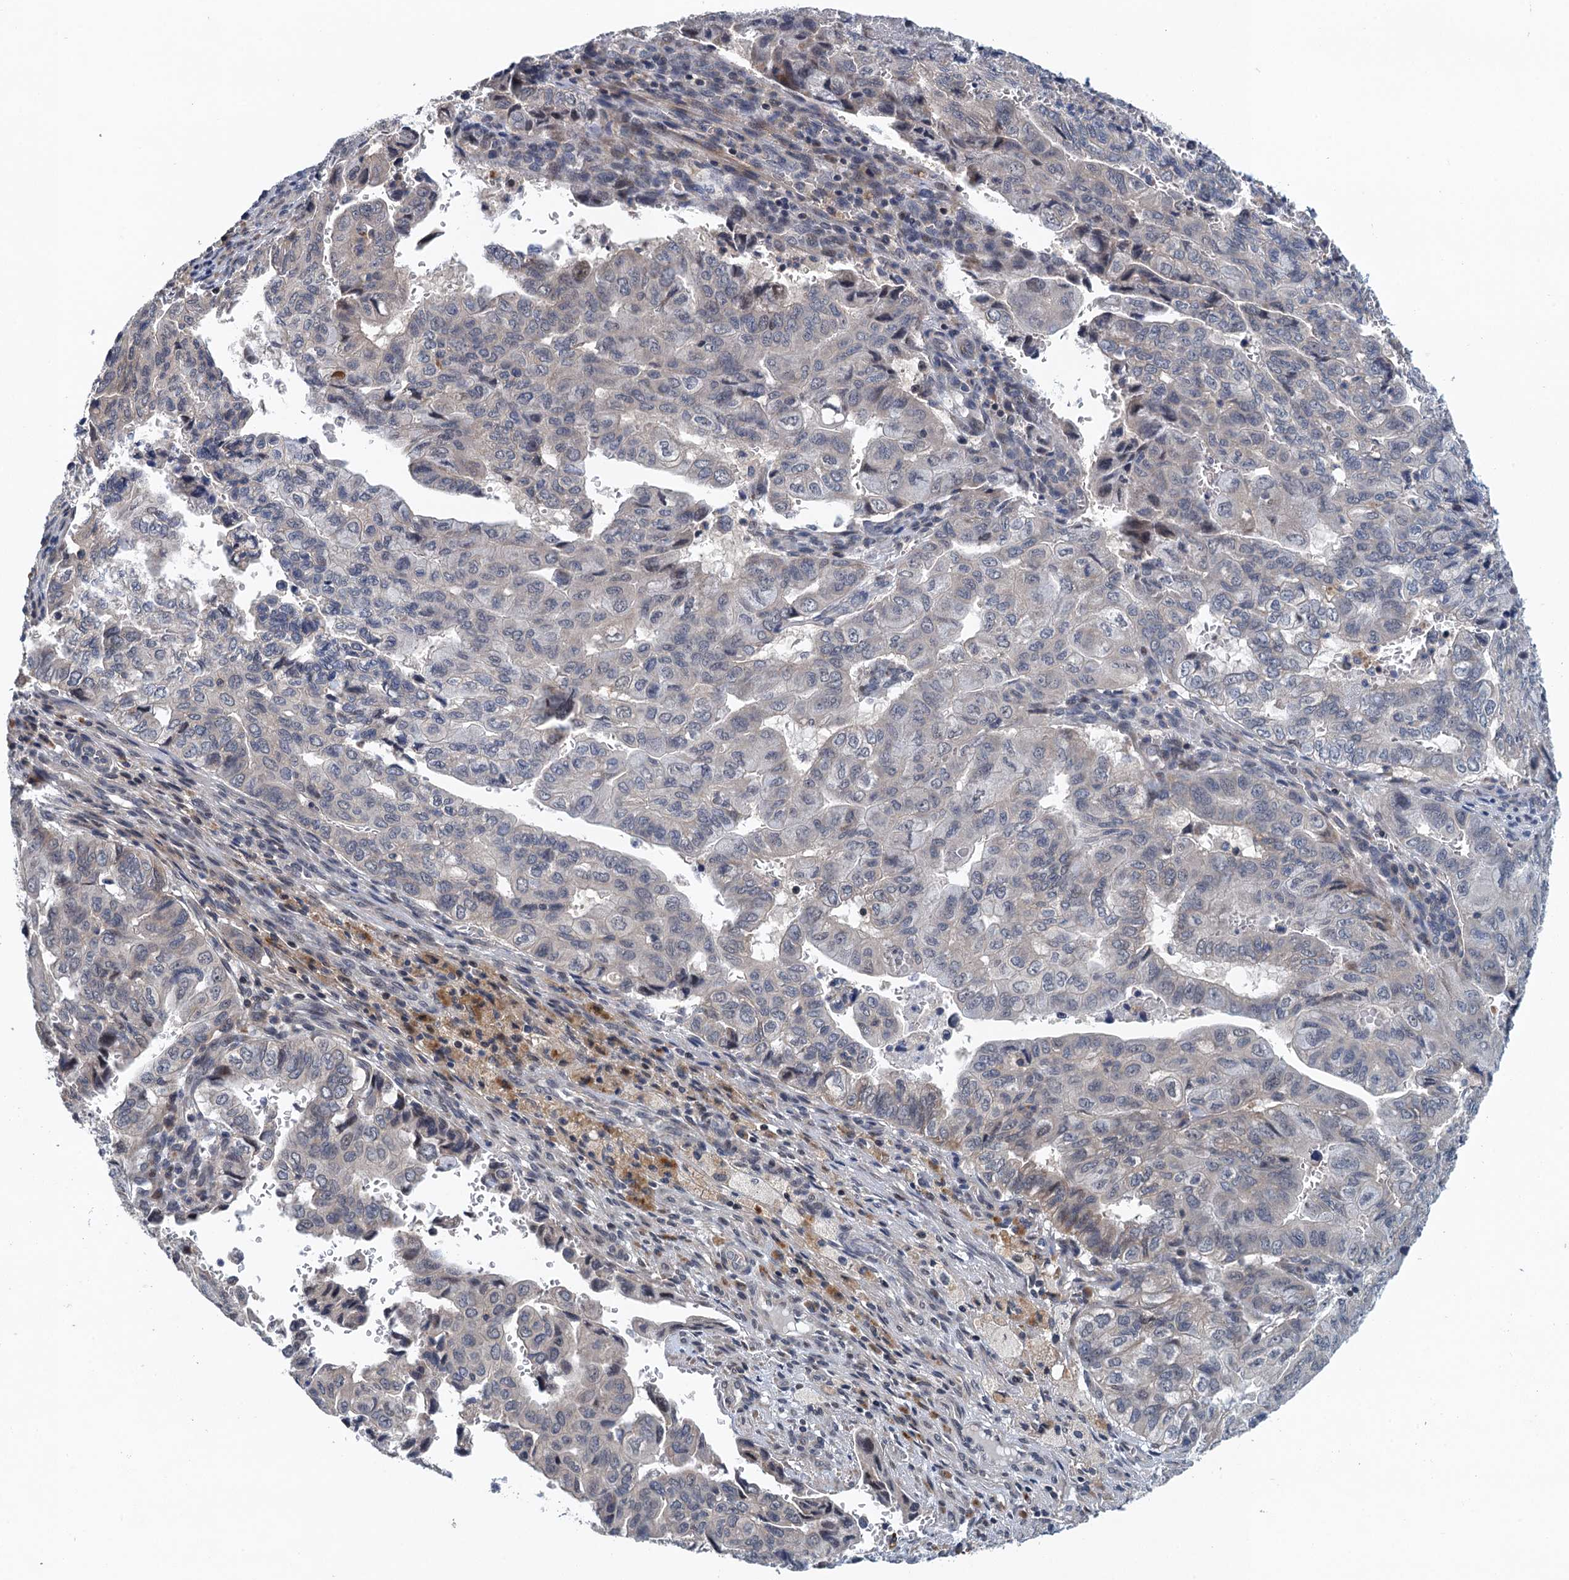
{"staining": {"intensity": "weak", "quantity": "<25%", "location": "cytoplasmic/membranous"}, "tissue": "pancreatic cancer", "cell_type": "Tumor cells", "image_type": "cancer", "snomed": [{"axis": "morphology", "description": "Adenocarcinoma, NOS"}, {"axis": "topography", "description": "Pancreas"}], "caption": "Tumor cells show no significant protein positivity in pancreatic adenocarcinoma.", "gene": "MDM1", "patient": {"sex": "male", "age": 51}}